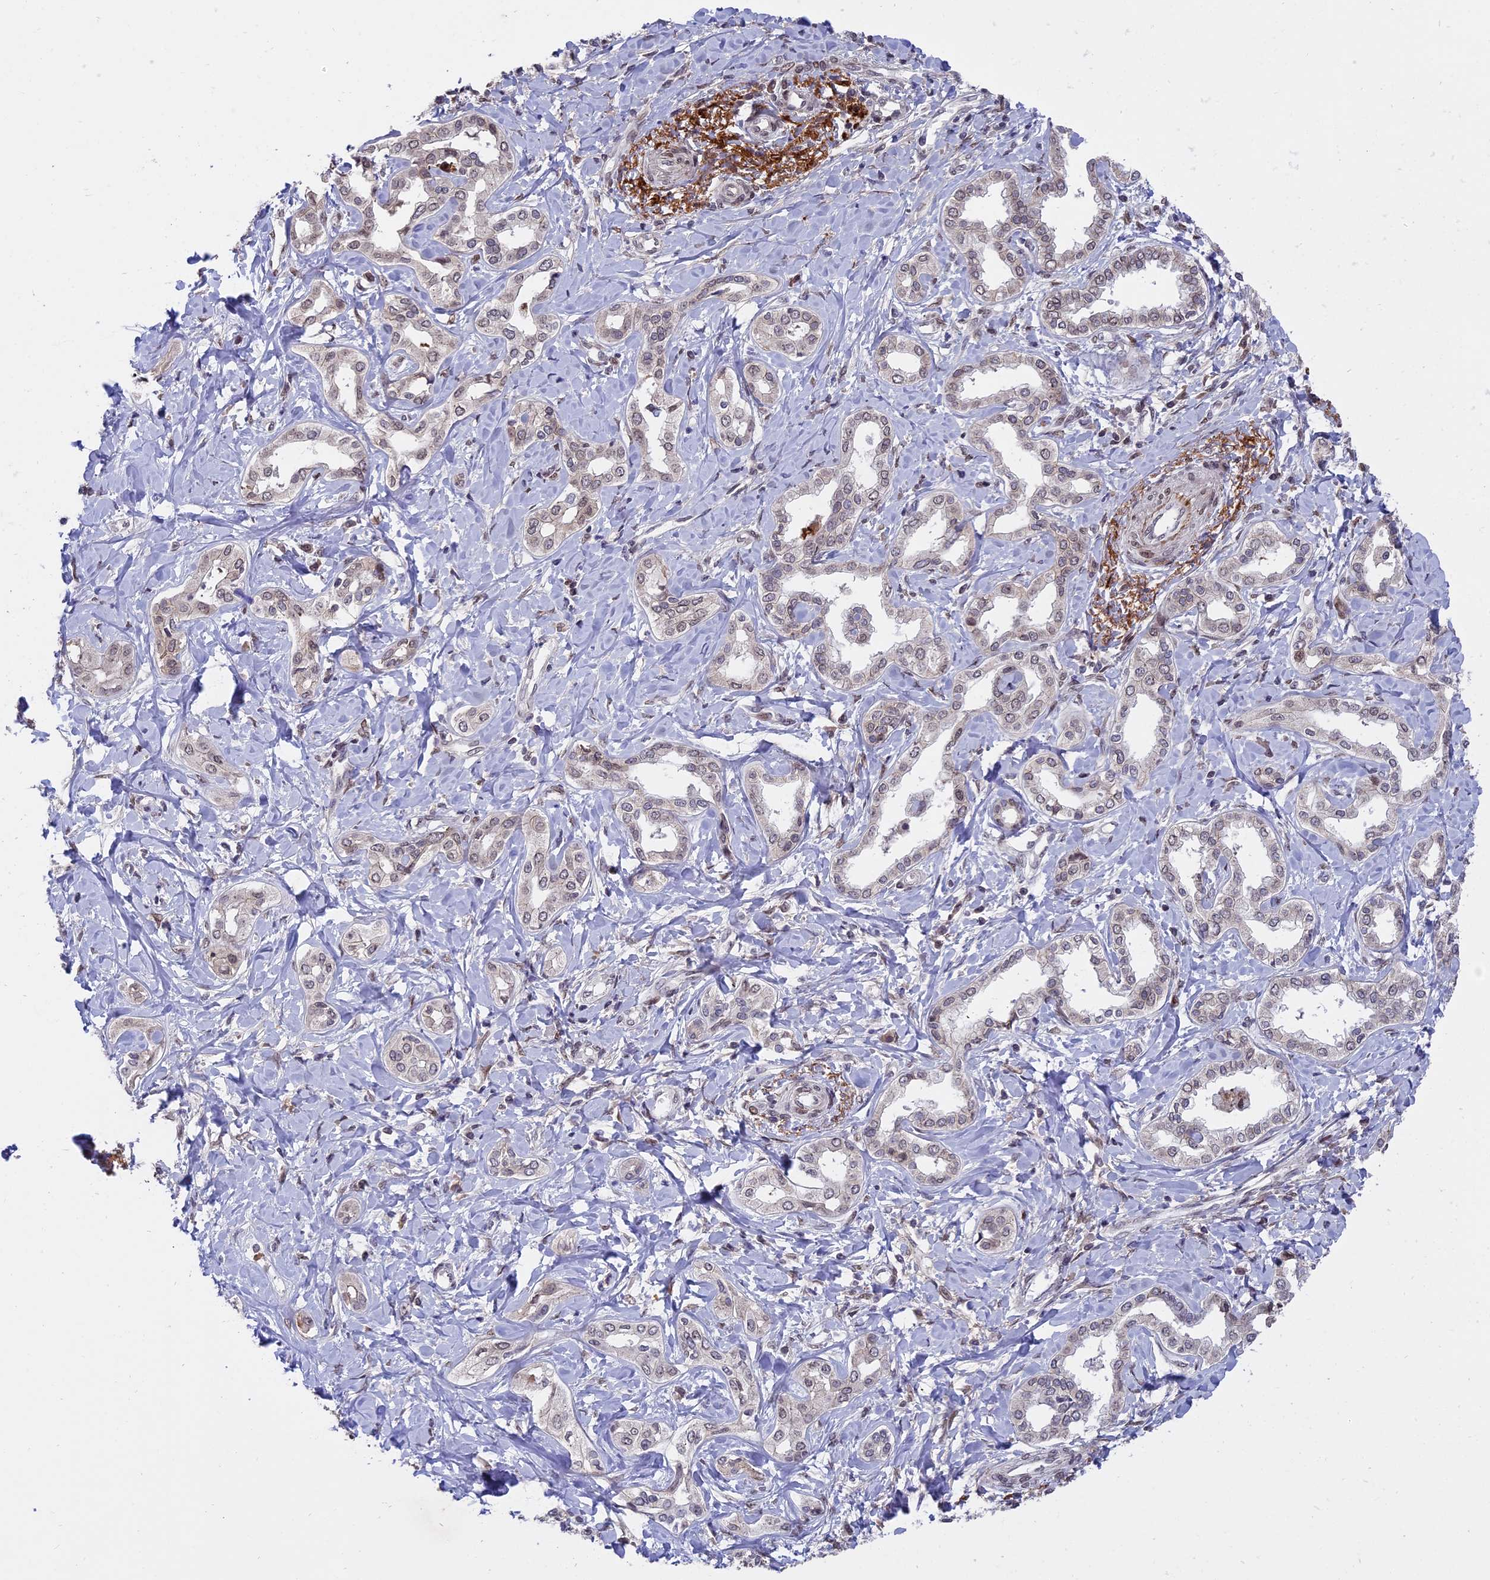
{"staining": {"intensity": "weak", "quantity": "25%-75%", "location": "nuclear"}, "tissue": "liver cancer", "cell_type": "Tumor cells", "image_type": "cancer", "snomed": [{"axis": "morphology", "description": "Cholangiocarcinoma"}, {"axis": "topography", "description": "Liver"}], "caption": "Brown immunohistochemical staining in human cholangiocarcinoma (liver) reveals weak nuclear staining in about 25%-75% of tumor cells. The staining is performed using DAB brown chromogen to label protein expression. The nuclei are counter-stained blue using hematoxylin.", "gene": "PYGO1", "patient": {"sex": "female", "age": 77}}